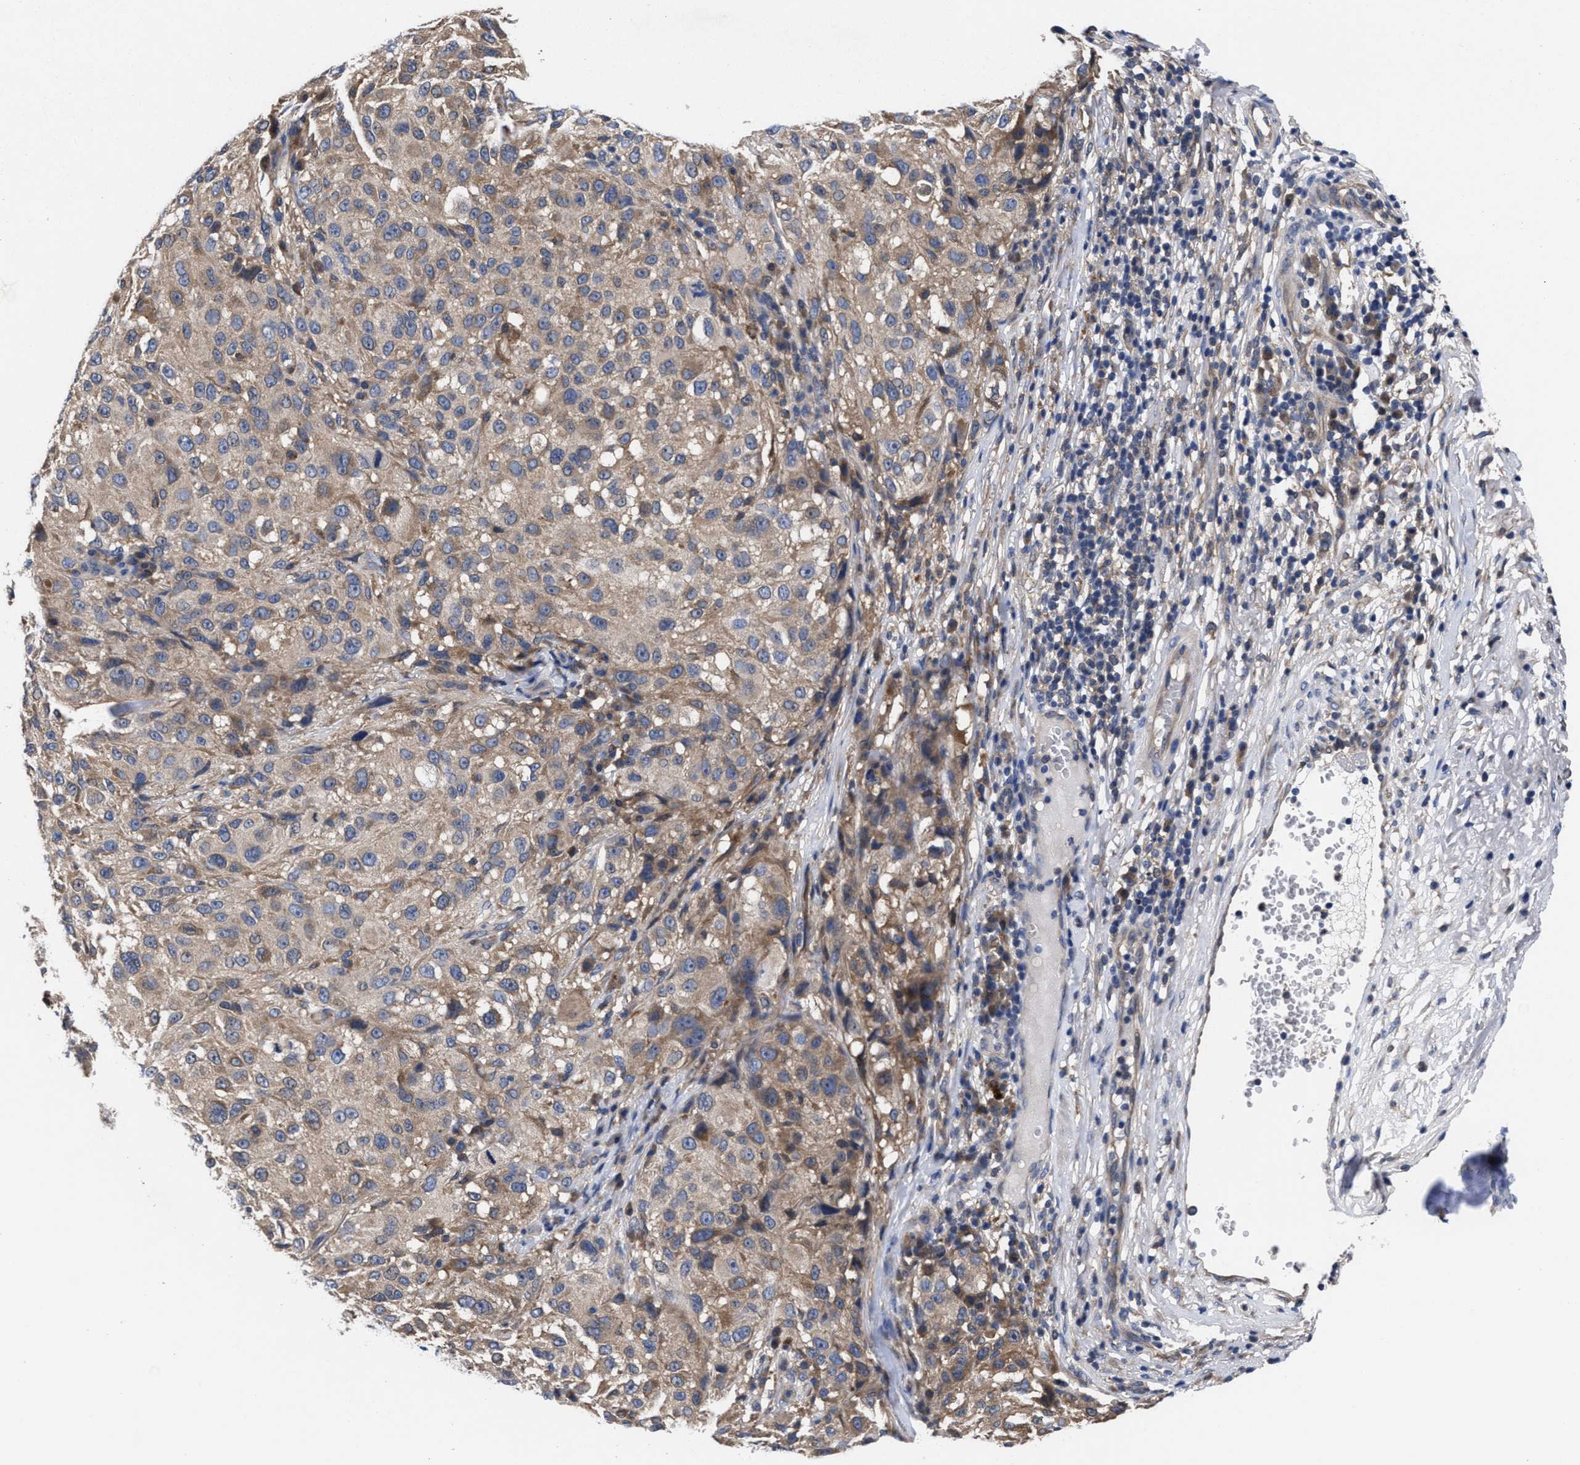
{"staining": {"intensity": "moderate", "quantity": ">75%", "location": "cytoplasmic/membranous"}, "tissue": "melanoma", "cell_type": "Tumor cells", "image_type": "cancer", "snomed": [{"axis": "morphology", "description": "Necrosis, NOS"}, {"axis": "morphology", "description": "Malignant melanoma, NOS"}, {"axis": "topography", "description": "Skin"}], "caption": "Melanoma tissue demonstrates moderate cytoplasmic/membranous positivity in about >75% of tumor cells", "gene": "TXNDC17", "patient": {"sex": "female", "age": 87}}